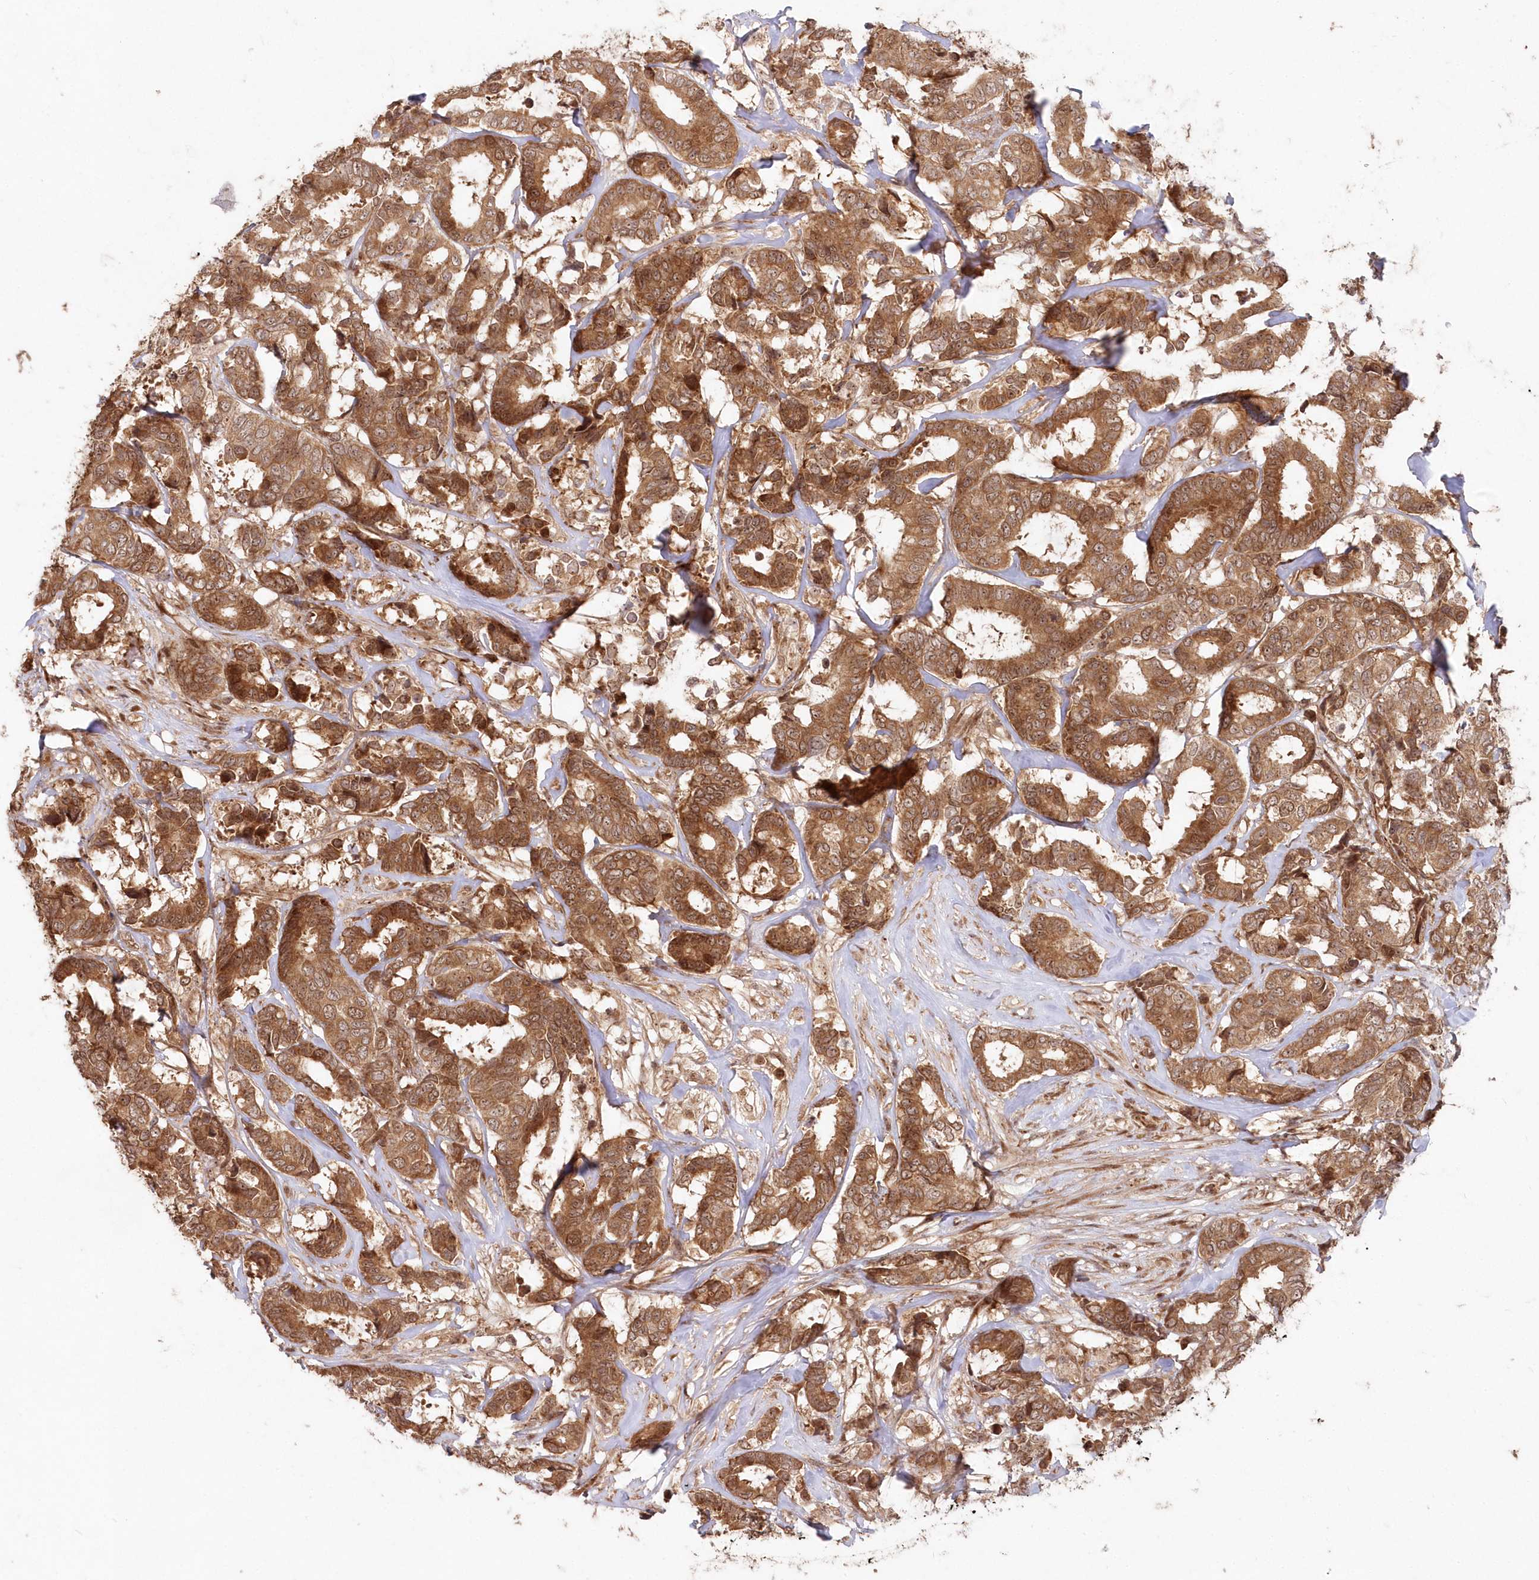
{"staining": {"intensity": "moderate", "quantity": ">75%", "location": "cytoplasmic/membranous"}, "tissue": "breast cancer", "cell_type": "Tumor cells", "image_type": "cancer", "snomed": [{"axis": "morphology", "description": "Duct carcinoma"}, {"axis": "topography", "description": "Breast"}], "caption": "Immunohistochemical staining of breast cancer shows moderate cytoplasmic/membranous protein positivity in about >75% of tumor cells.", "gene": "SERINC1", "patient": {"sex": "female", "age": 87}}